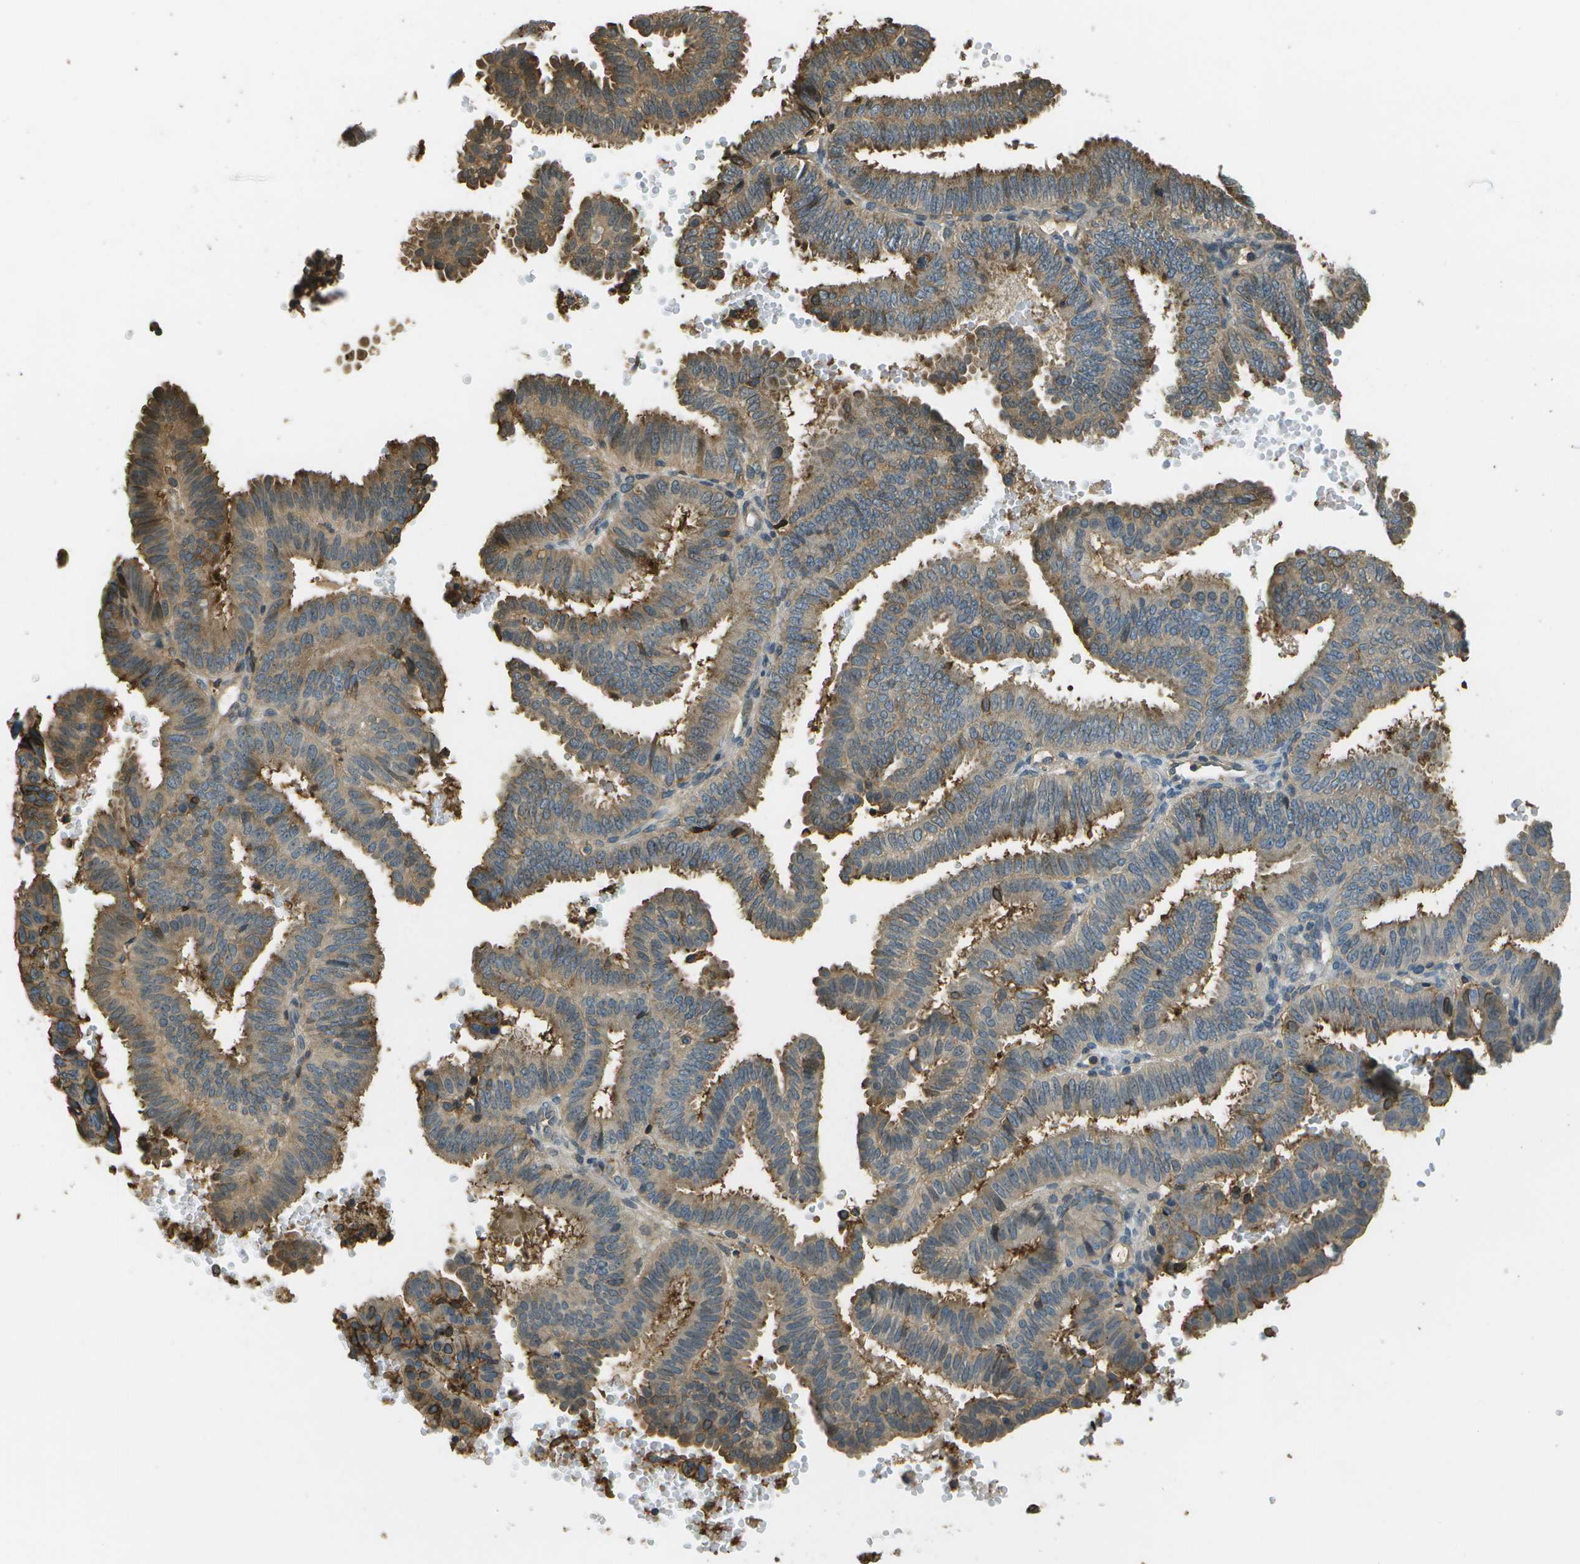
{"staining": {"intensity": "moderate", "quantity": ">75%", "location": "cytoplasmic/membranous"}, "tissue": "endometrial cancer", "cell_type": "Tumor cells", "image_type": "cancer", "snomed": [{"axis": "morphology", "description": "Adenocarcinoma, NOS"}, {"axis": "topography", "description": "Endometrium"}], "caption": "Protein expression analysis of adenocarcinoma (endometrial) displays moderate cytoplasmic/membranous expression in approximately >75% of tumor cells.", "gene": "LRRC66", "patient": {"sex": "female", "age": 58}}